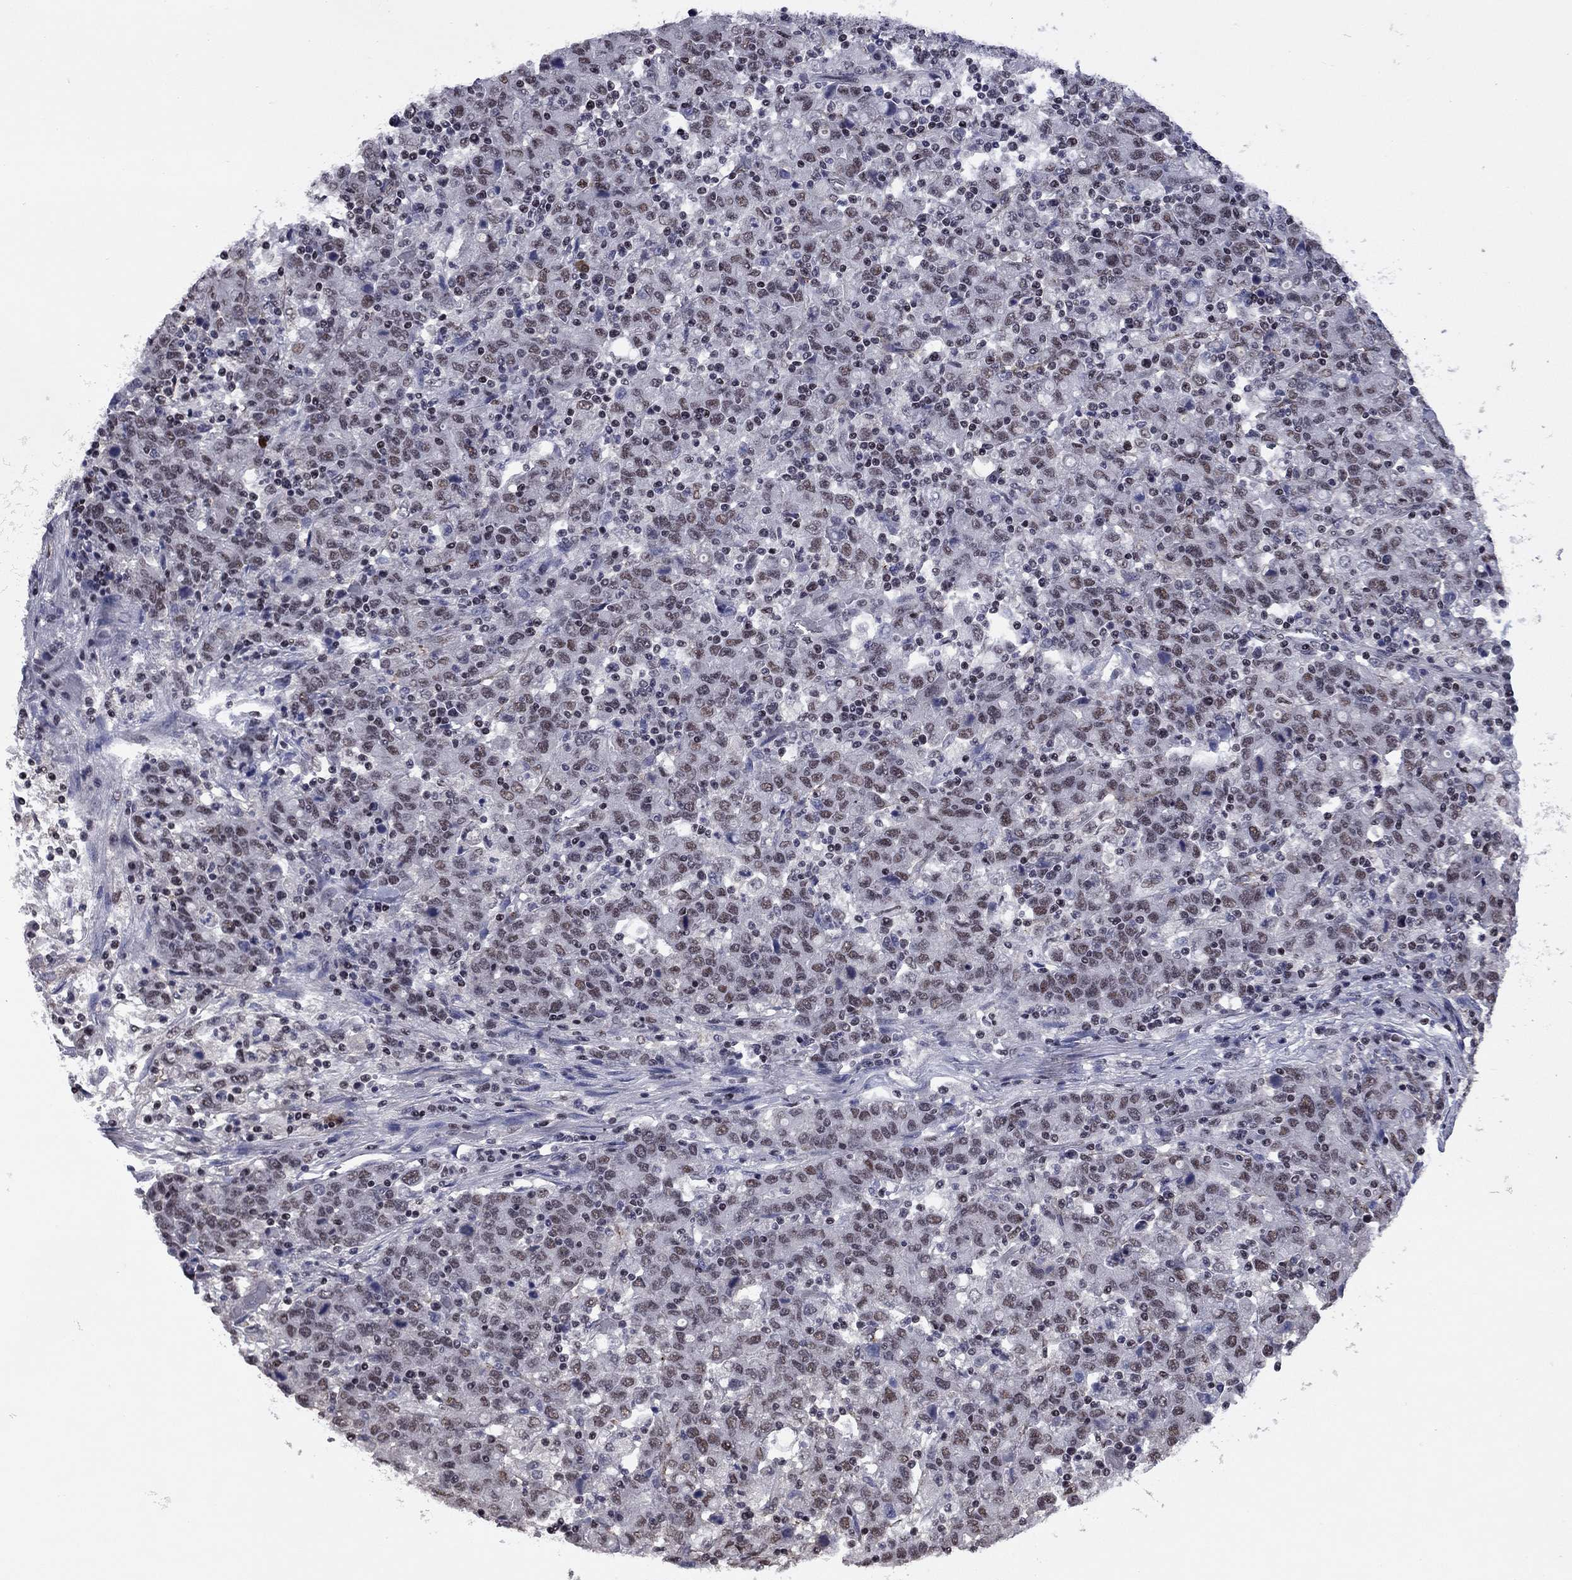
{"staining": {"intensity": "weak", "quantity": "25%-75%", "location": "nuclear"}, "tissue": "stomach cancer", "cell_type": "Tumor cells", "image_type": "cancer", "snomed": [{"axis": "morphology", "description": "Adenocarcinoma, NOS"}, {"axis": "topography", "description": "Stomach, upper"}], "caption": "Immunohistochemical staining of human stomach adenocarcinoma displays weak nuclear protein expression in about 25%-75% of tumor cells.", "gene": "TAF9", "patient": {"sex": "male", "age": 69}}